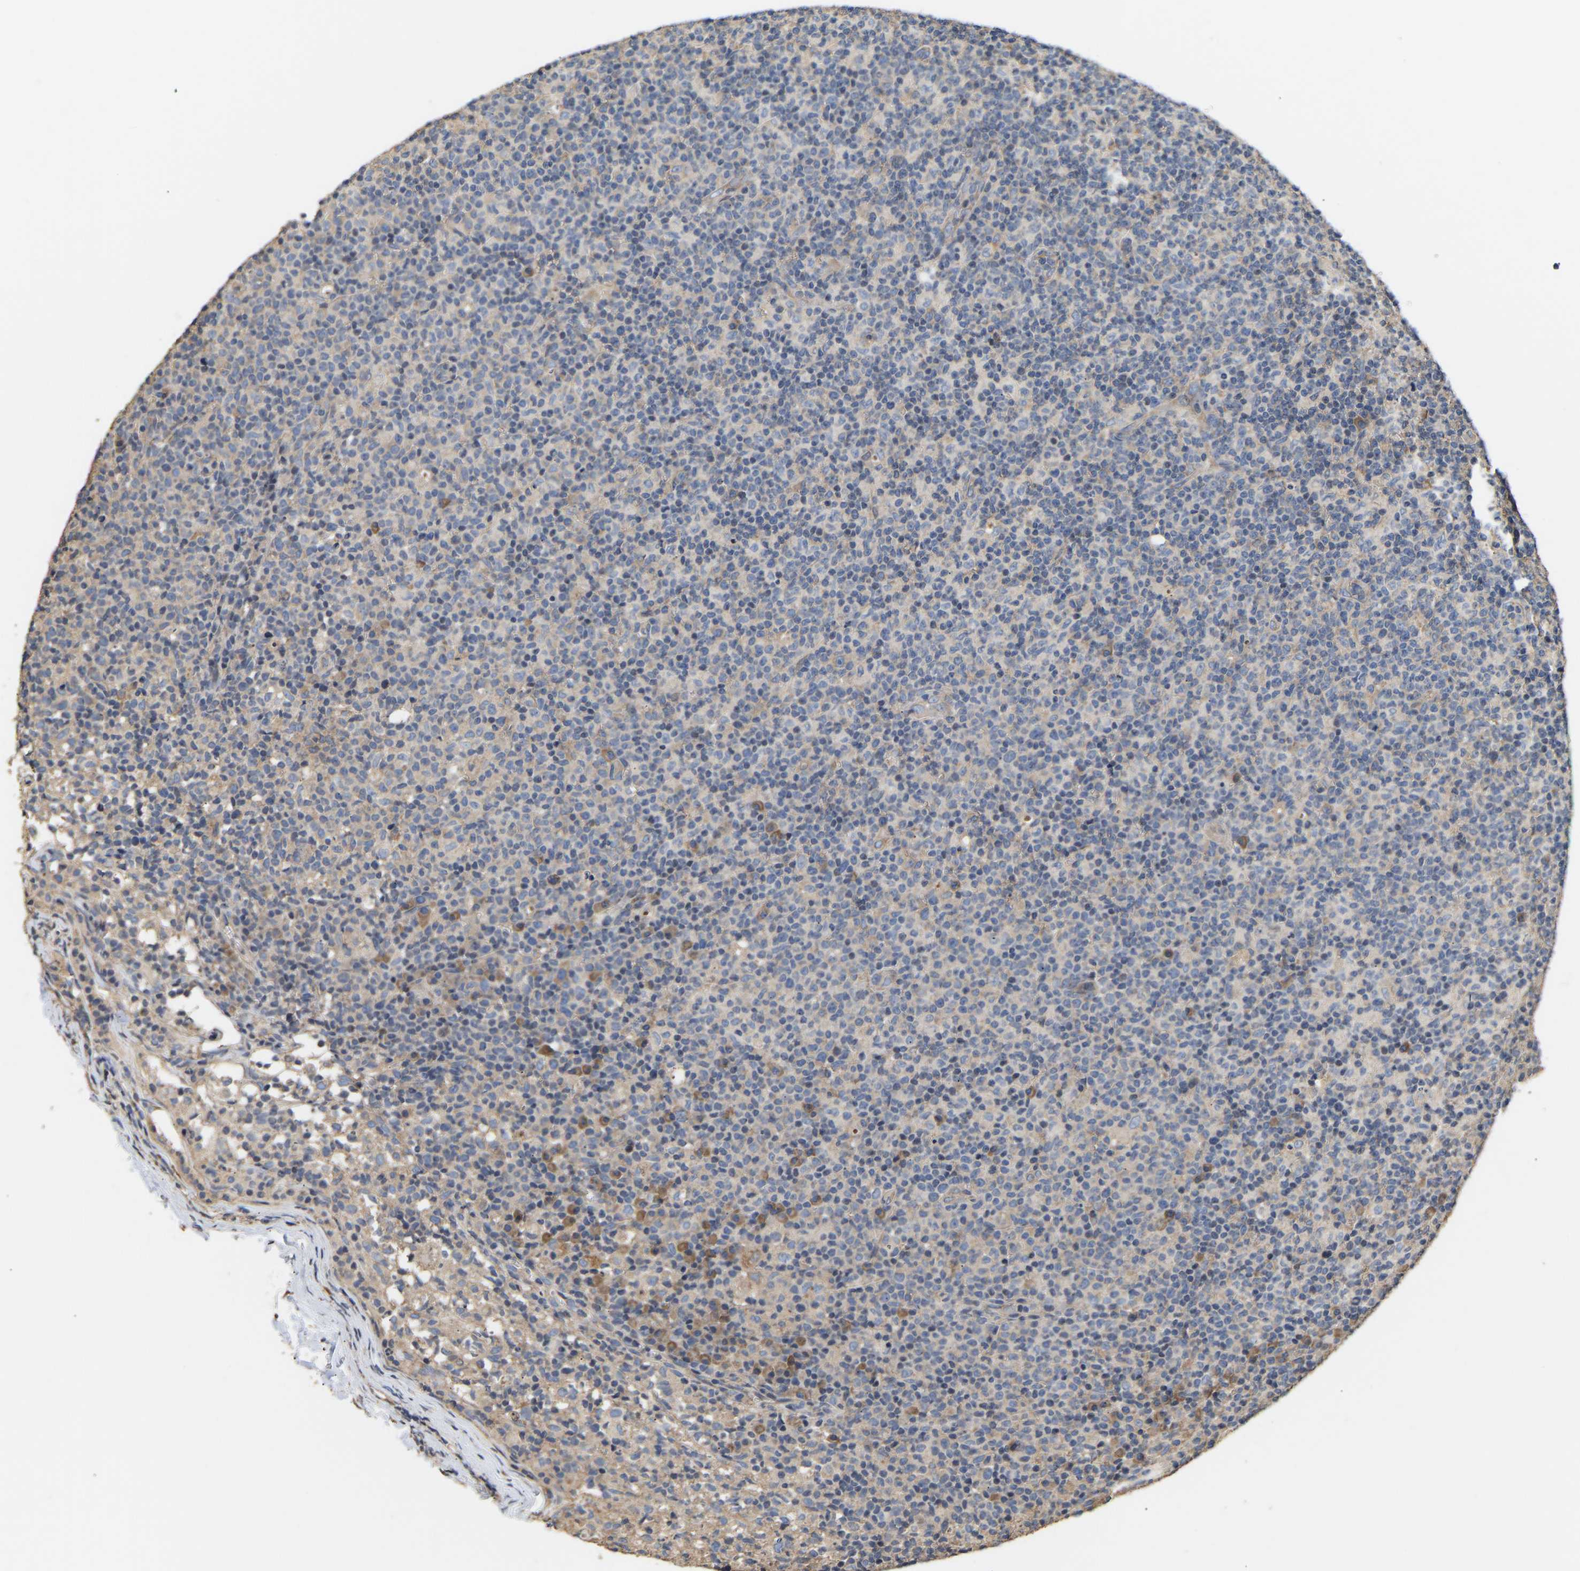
{"staining": {"intensity": "weak", "quantity": "25%-75%", "location": "cytoplasmic/membranous"}, "tissue": "lymph node", "cell_type": "Germinal center cells", "image_type": "normal", "snomed": [{"axis": "morphology", "description": "Normal tissue, NOS"}, {"axis": "morphology", "description": "Inflammation, NOS"}, {"axis": "topography", "description": "Lymph node"}], "caption": "A brown stain shows weak cytoplasmic/membranous staining of a protein in germinal center cells of benign human lymph node.", "gene": "AIMP2", "patient": {"sex": "male", "age": 55}}